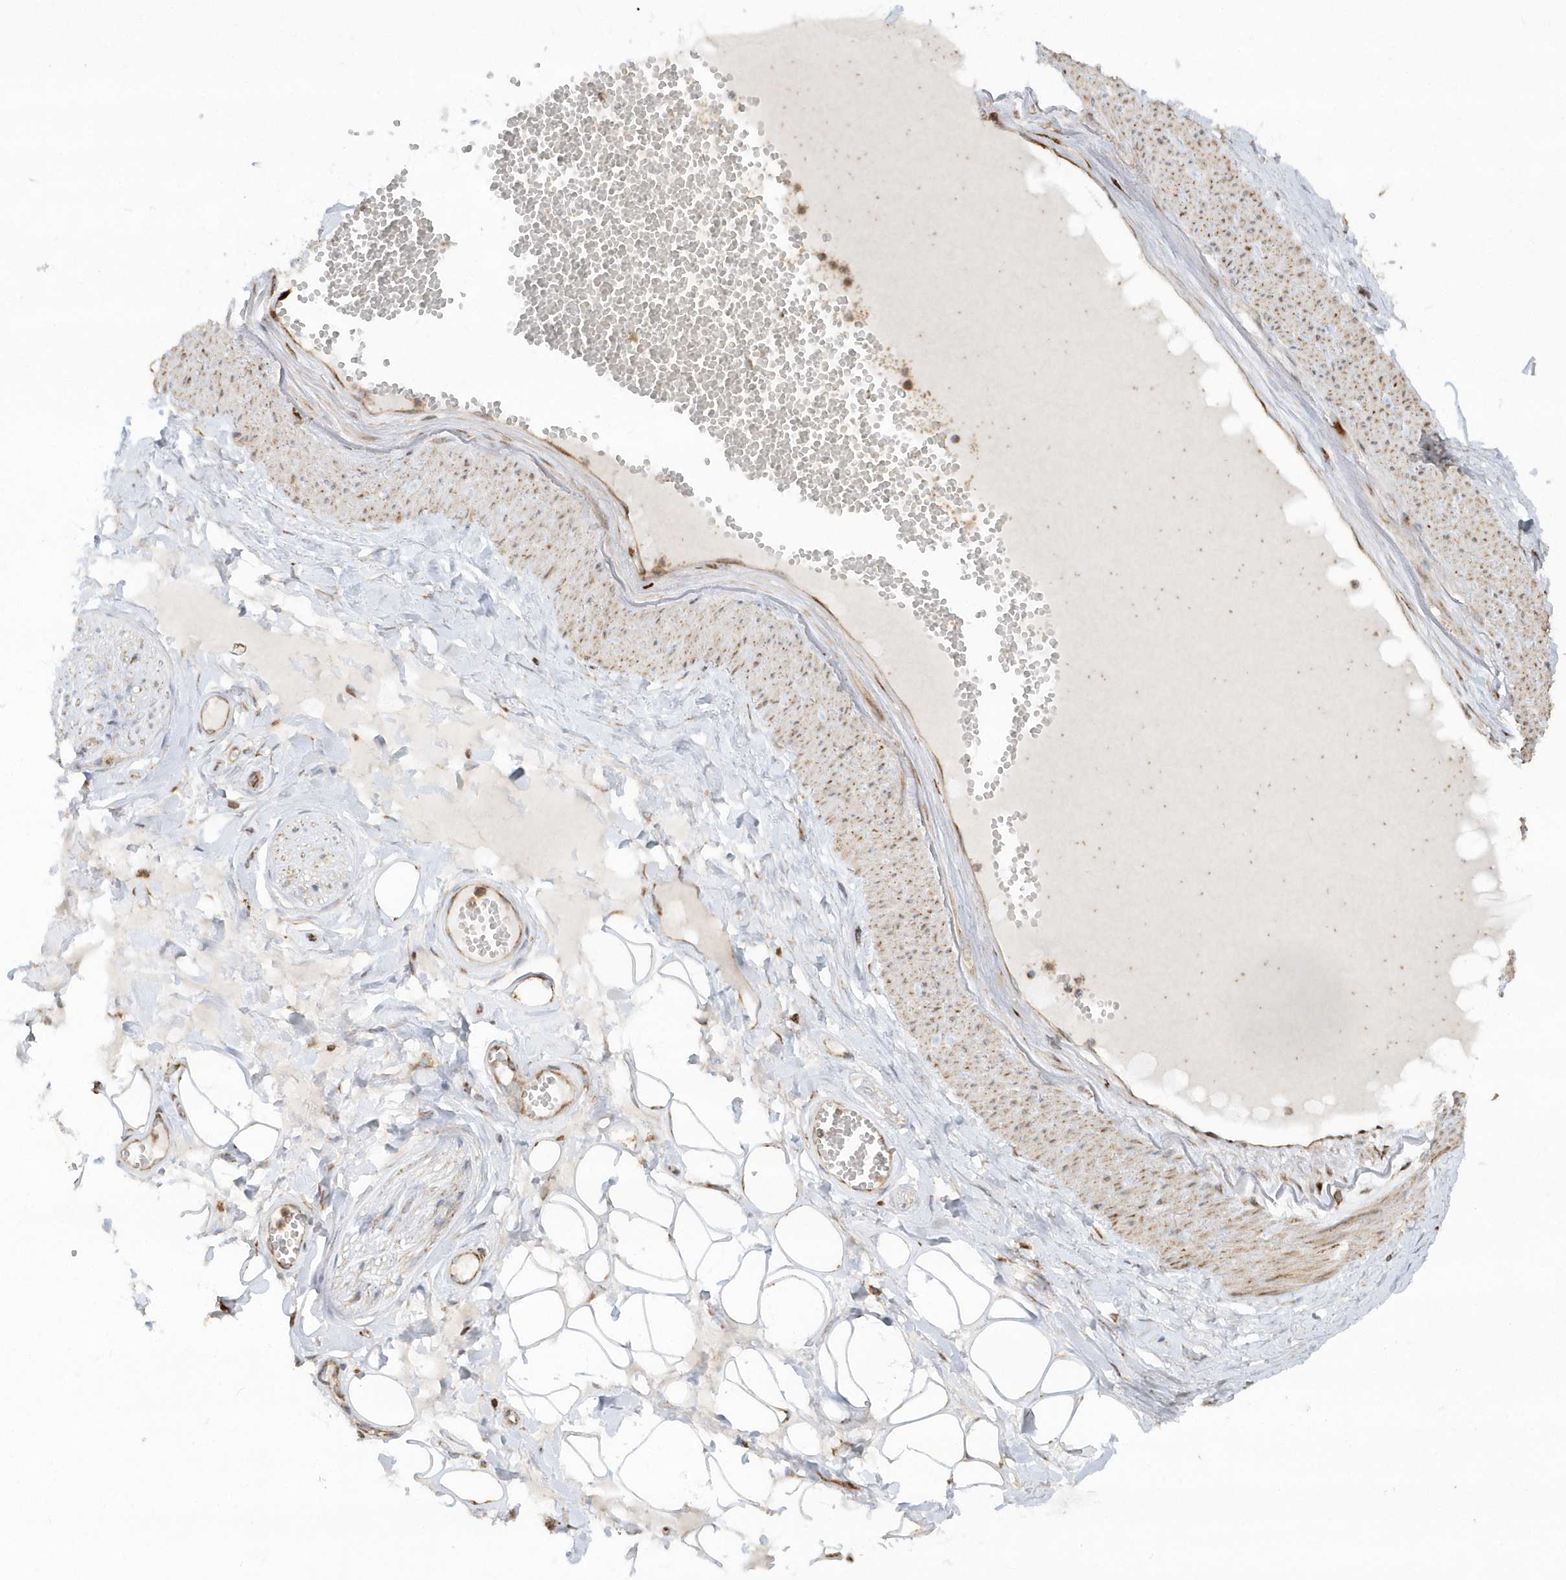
{"staining": {"intensity": "weak", "quantity": "25%-75%", "location": "cytoplasmic/membranous"}, "tissue": "adipose tissue", "cell_type": "Adipocytes", "image_type": "normal", "snomed": [{"axis": "morphology", "description": "Normal tissue, NOS"}, {"axis": "morphology", "description": "Inflammation, NOS"}, {"axis": "topography", "description": "Salivary gland"}, {"axis": "topography", "description": "Peripheral nerve tissue"}], "caption": "Adipose tissue stained with a brown dye displays weak cytoplasmic/membranous positive staining in approximately 25%-75% of adipocytes.", "gene": "SH3BP2", "patient": {"sex": "female", "age": 75}}